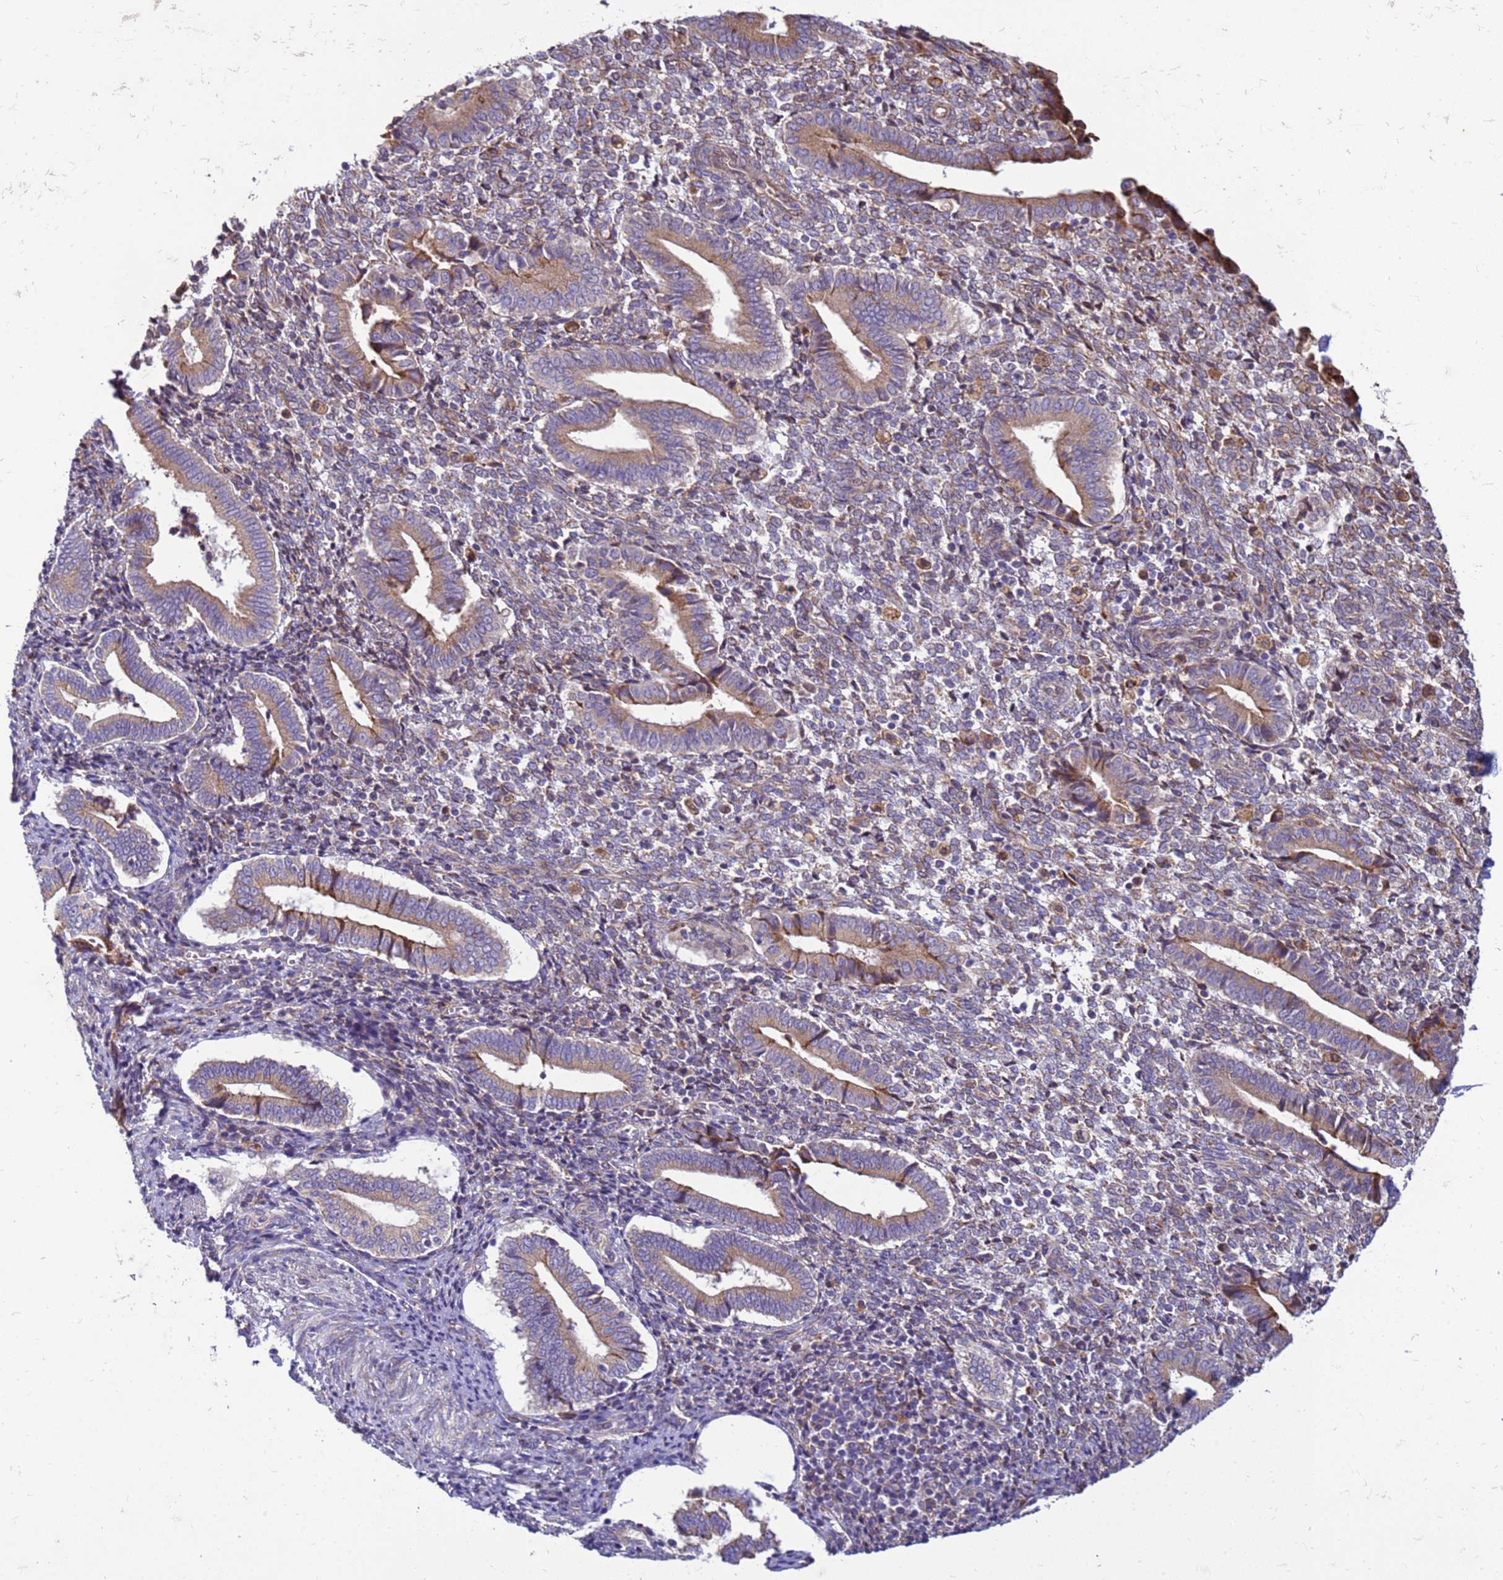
{"staining": {"intensity": "weak", "quantity": "<25%", "location": "cytoplasmic/membranous"}, "tissue": "endometrium", "cell_type": "Cells in endometrial stroma", "image_type": "normal", "snomed": [{"axis": "morphology", "description": "Normal tissue, NOS"}, {"axis": "topography", "description": "Other"}, {"axis": "topography", "description": "Endometrium"}], "caption": "Cells in endometrial stroma are negative for brown protein staining in benign endometrium. The staining was performed using DAB (3,3'-diaminobenzidine) to visualize the protein expression in brown, while the nuclei were stained in blue with hematoxylin (Magnification: 20x).", "gene": "THAP5", "patient": {"sex": "female", "age": 44}}